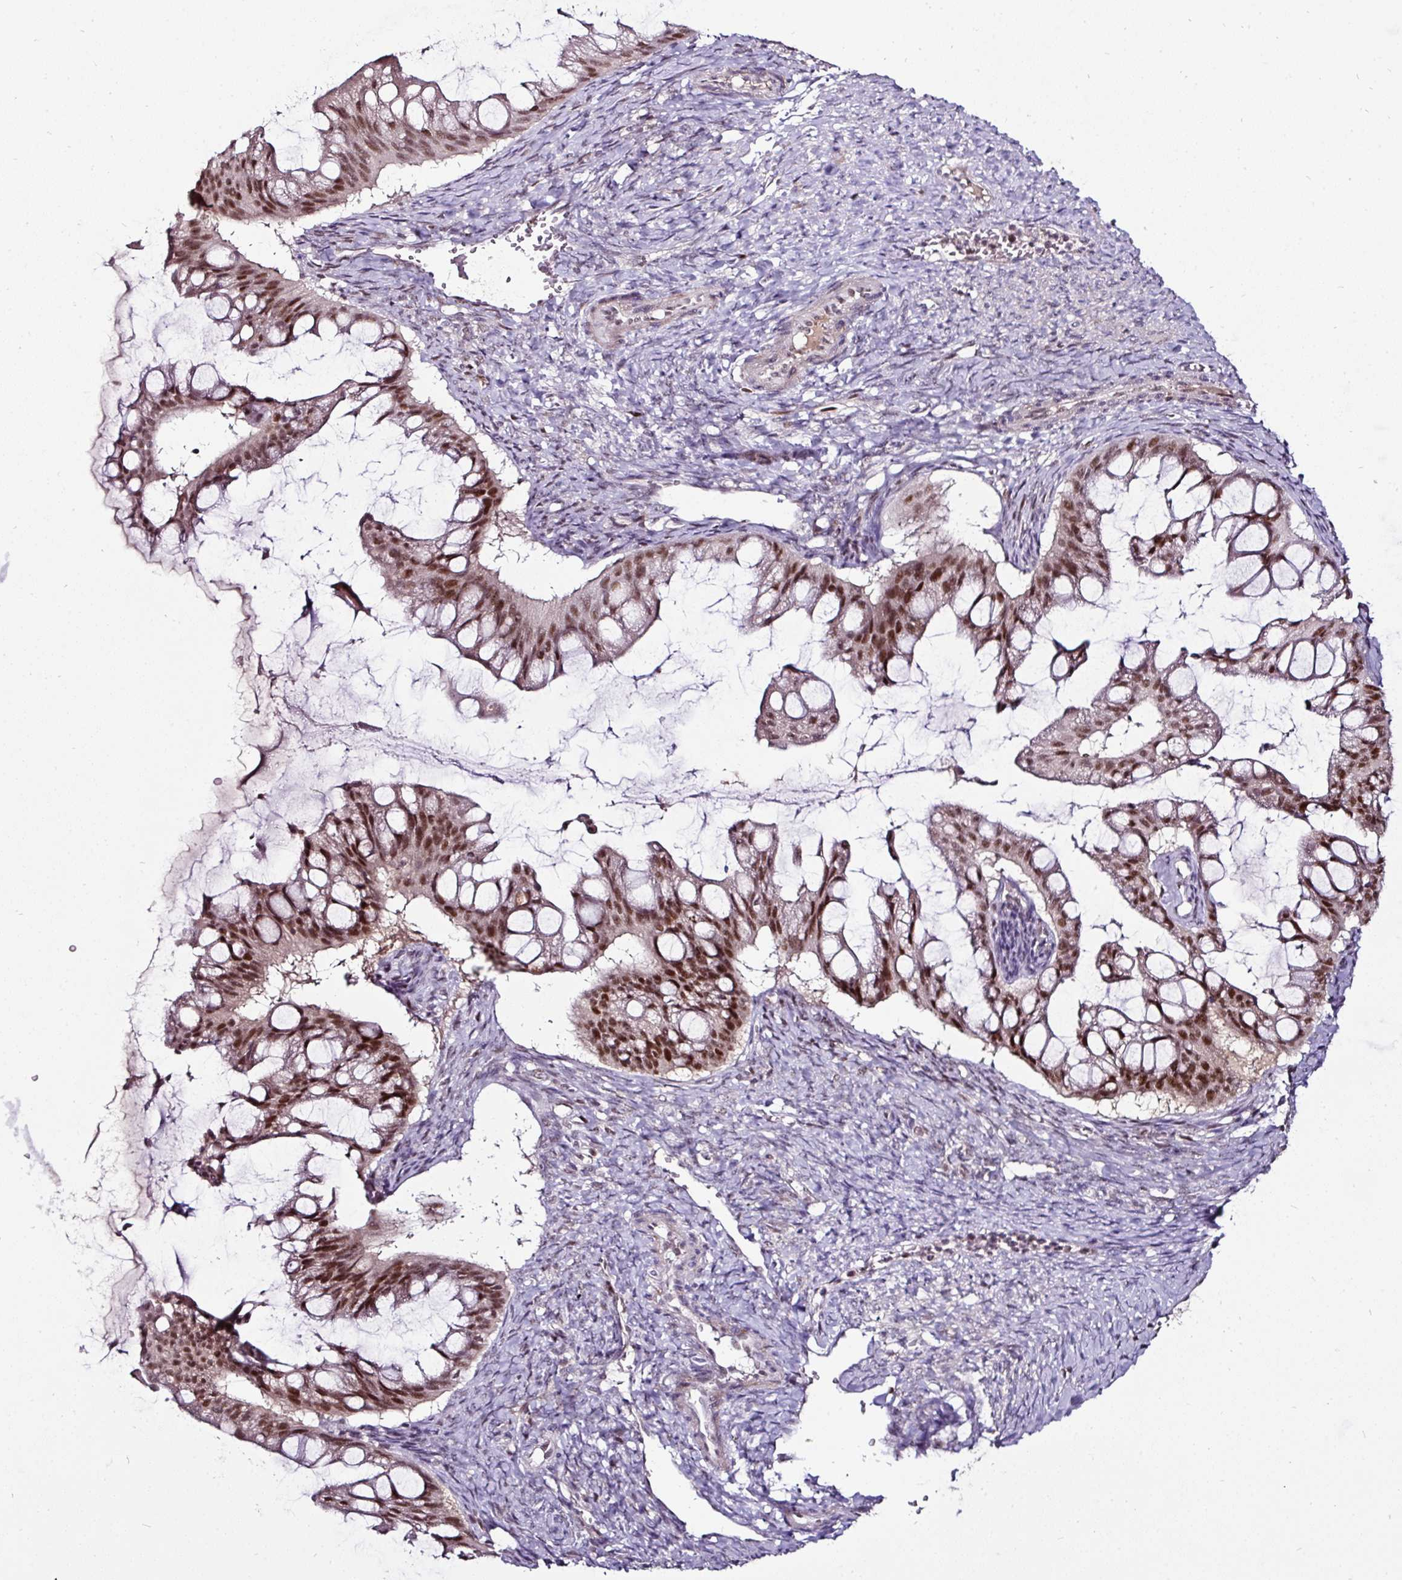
{"staining": {"intensity": "moderate", "quantity": ">75%", "location": "nuclear"}, "tissue": "ovarian cancer", "cell_type": "Tumor cells", "image_type": "cancer", "snomed": [{"axis": "morphology", "description": "Cystadenocarcinoma, mucinous, NOS"}, {"axis": "topography", "description": "Ovary"}], "caption": "The micrograph exhibits a brown stain indicating the presence of a protein in the nuclear of tumor cells in ovarian cancer (mucinous cystadenocarcinoma).", "gene": "KLF16", "patient": {"sex": "female", "age": 73}}